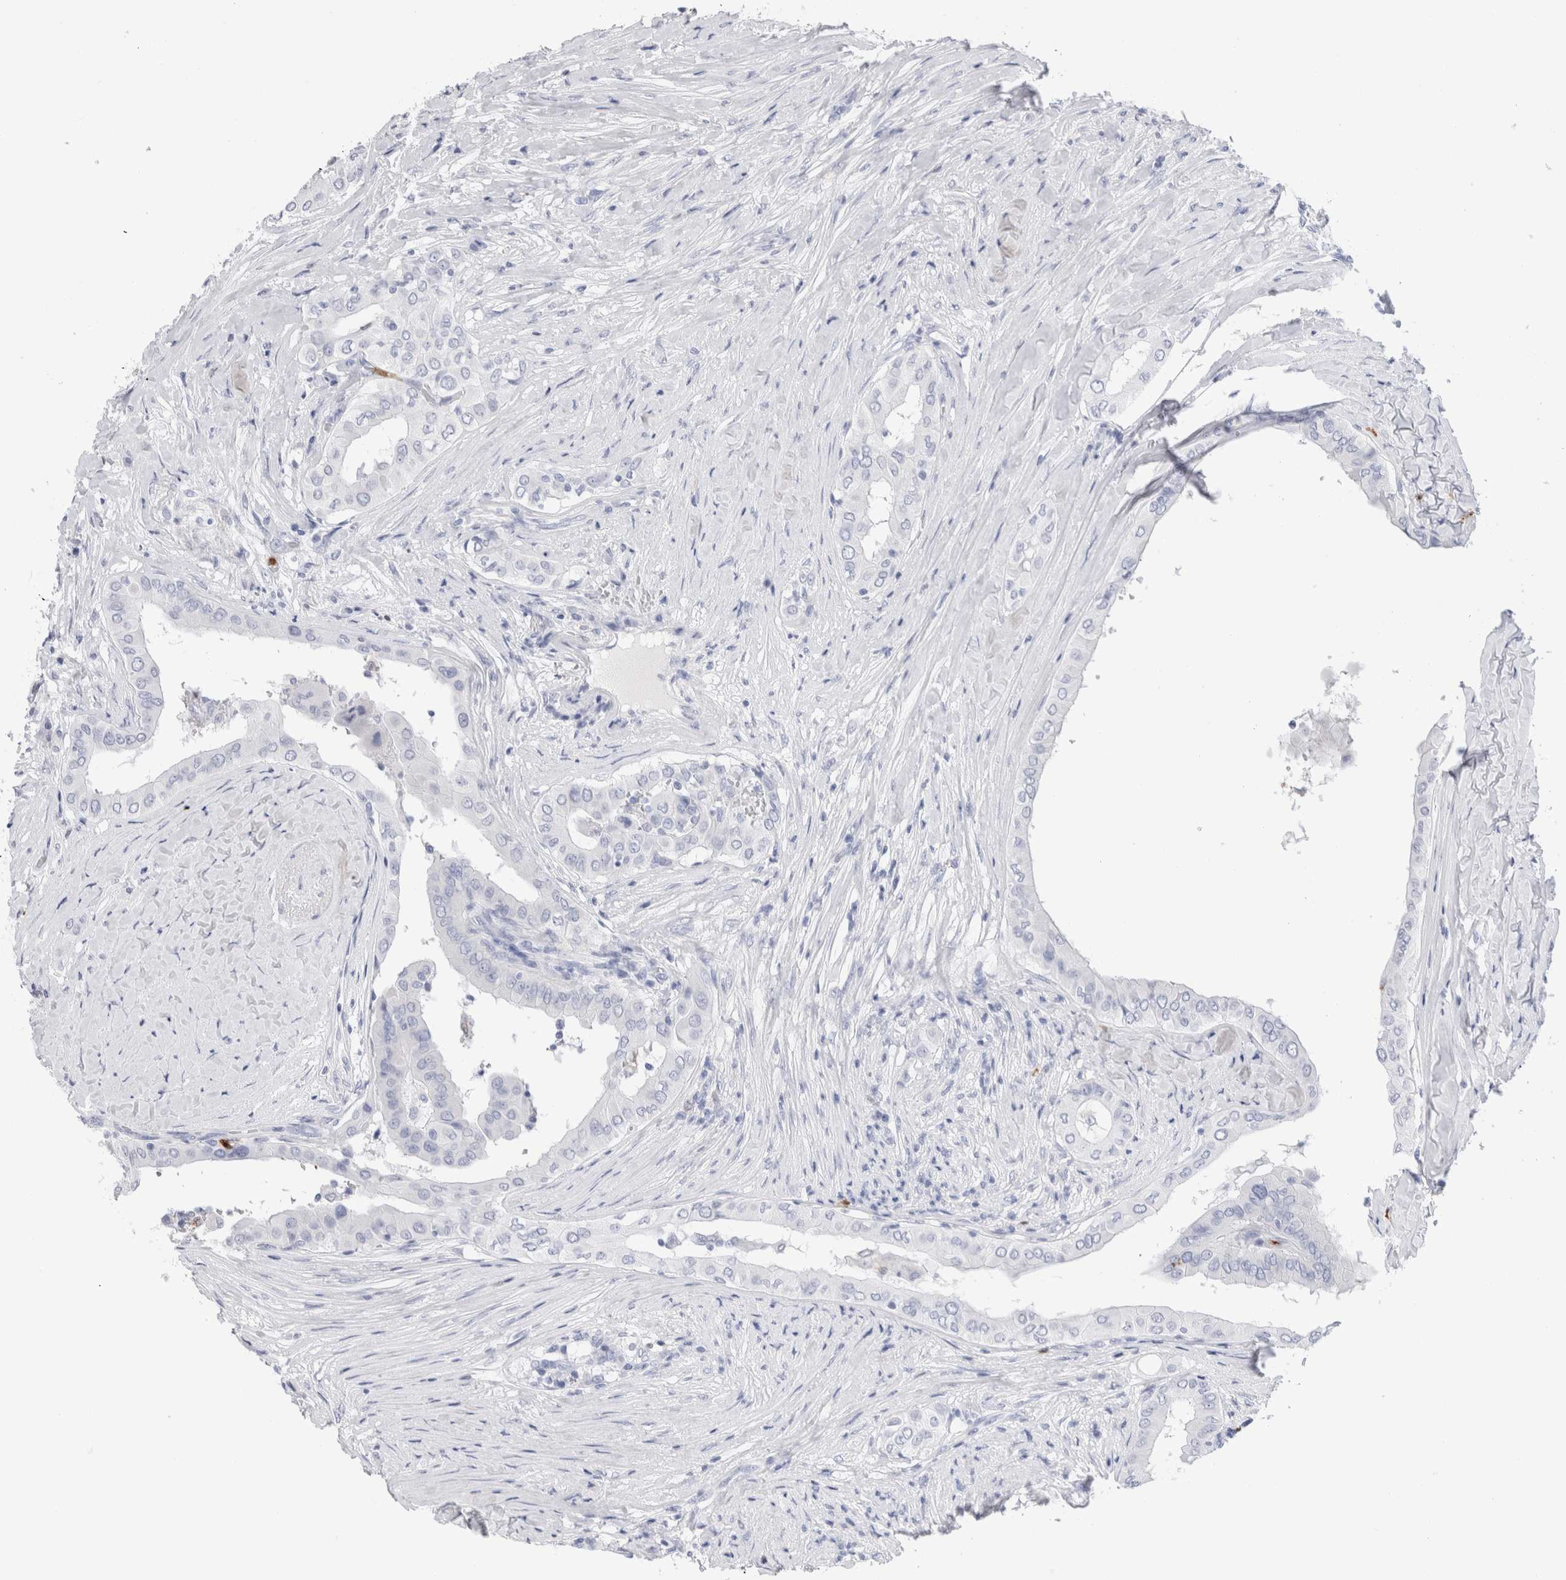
{"staining": {"intensity": "negative", "quantity": "none", "location": "none"}, "tissue": "thyroid cancer", "cell_type": "Tumor cells", "image_type": "cancer", "snomed": [{"axis": "morphology", "description": "Papillary adenocarcinoma, NOS"}, {"axis": "topography", "description": "Thyroid gland"}], "caption": "The image exhibits no significant staining in tumor cells of thyroid cancer (papillary adenocarcinoma).", "gene": "SLC10A5", "patient": {"sex": "male", "age": 33}}